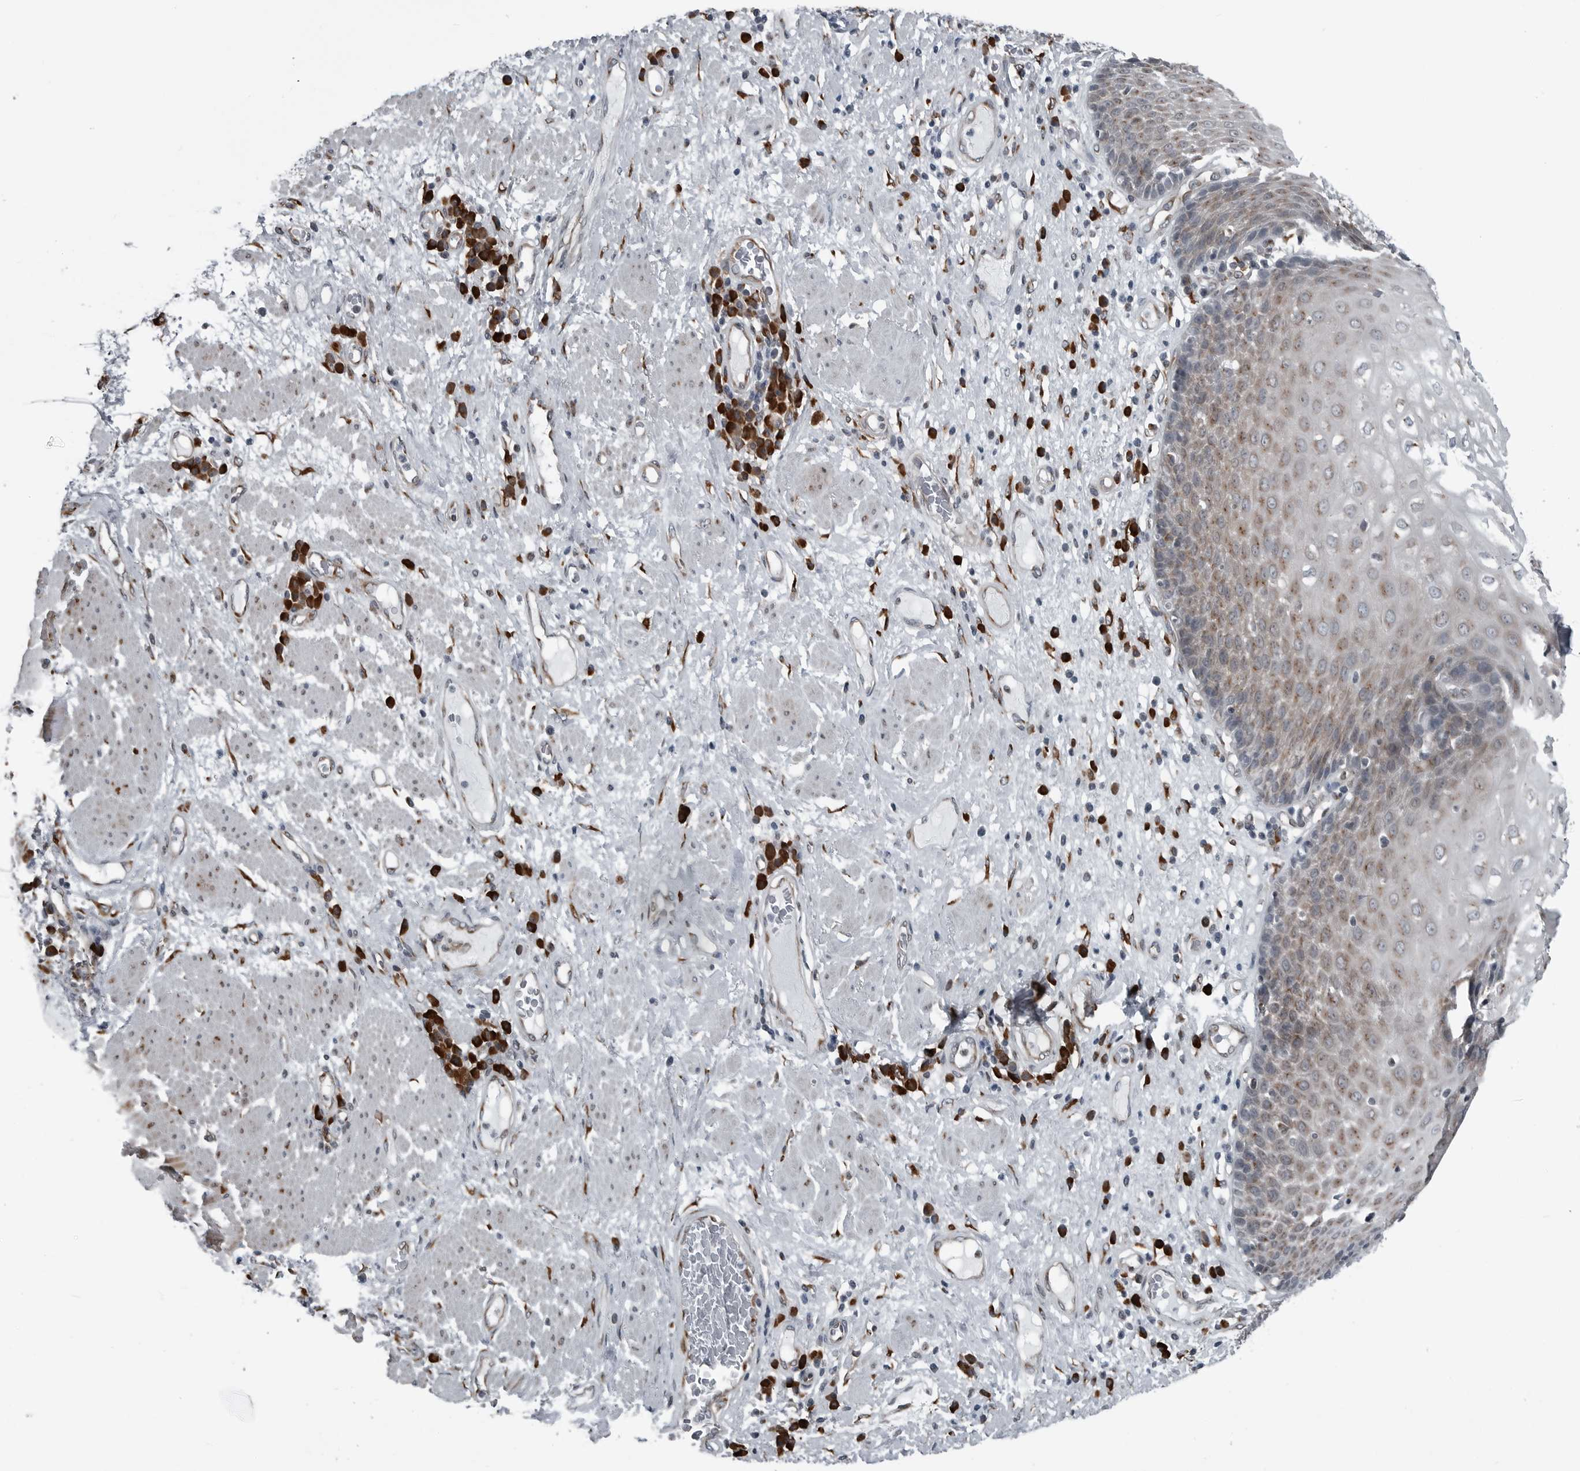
{"staining": {"intensity": "moderate", "quantity": "25%-75%", "location": "cytoplasmic/membranous"}, "tissue": "esophagus", "cell_type": "Squamous epithelial cells", "image_type": "normal", "snomed": [{"axis": "morphology", "description": "Normal tissue, NOS"}, {"axis": "morphology", "description": "Adenocarcinoma, NOS"}, {"axis": "topography", "description": "Esophagus"}], "caption": "IHC staining of benign esophagus, which reveals medium levels of moderate cytoplasmic/membranous expression in about 25%-75% of squamous epithelial cells indicating moderate cytoplasmic/membranous protein staining. The staining was performed using DAB (brown) for protein detection and nuclei were counterstained in hematoxylin (blue).", "gene": "CEP85", "patient": {"sex": "male", "age": 62}}